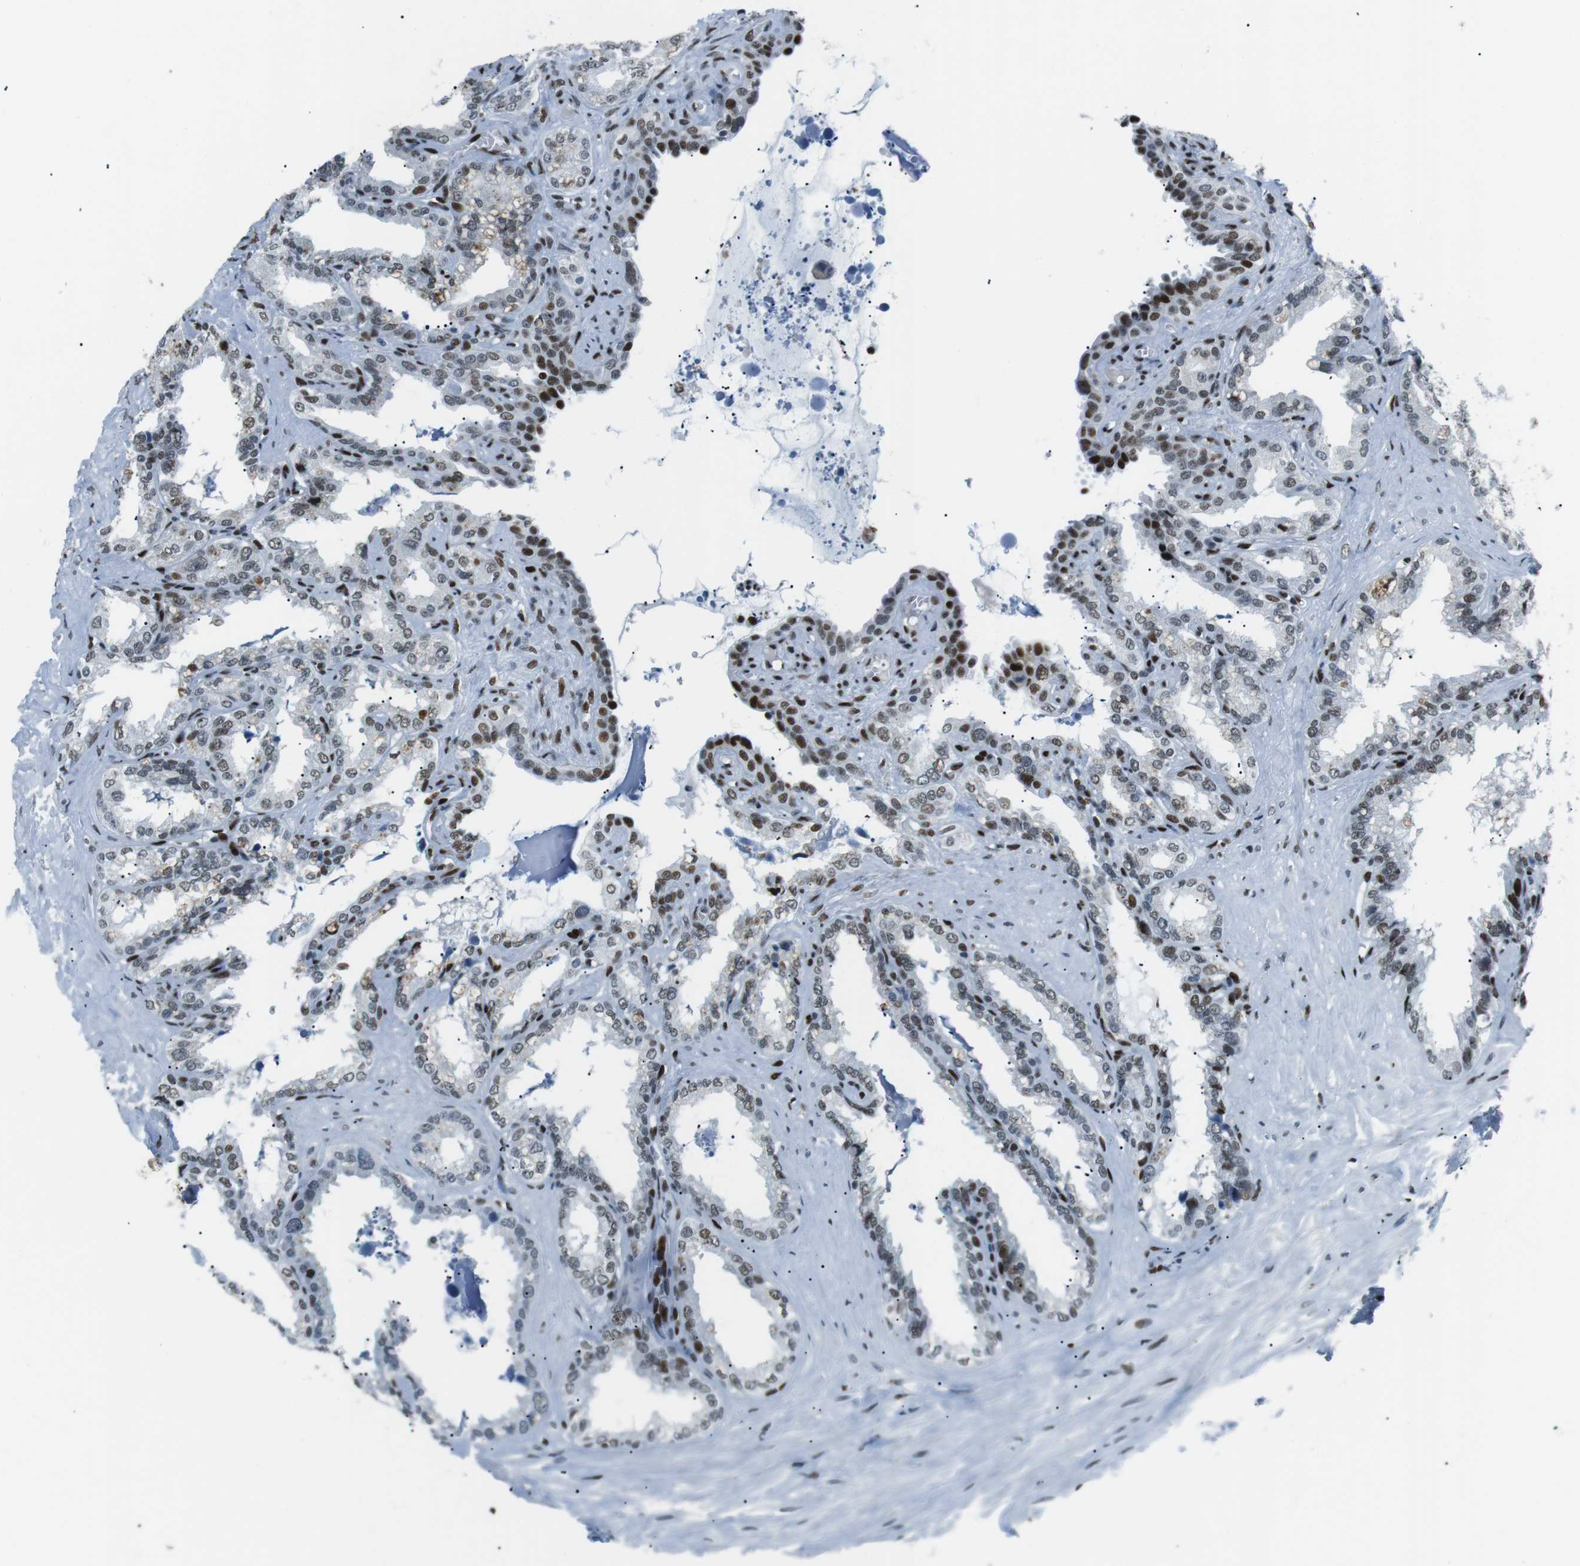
{"staining": {"intensity": "moderate", "quantity": ">75%", "location": "nuclear"}, "tissue": "seminal vesicle", "cell_type": "Glandular cells", "image_type": "normal", "snomed": [{"axis": "morphology", "description": "Normal tissue, NOS"}, {"axis": "topography", "description": "Seminal veicle"}], "caption": "IHC micrograph of normal seminal vesicle stained for a protein (brown), which exhibits medium levels of moderate nuclear staining in about >75% of glandular cells.", "gene": "PML", "patient": {"sex": "male", "age": 64}}